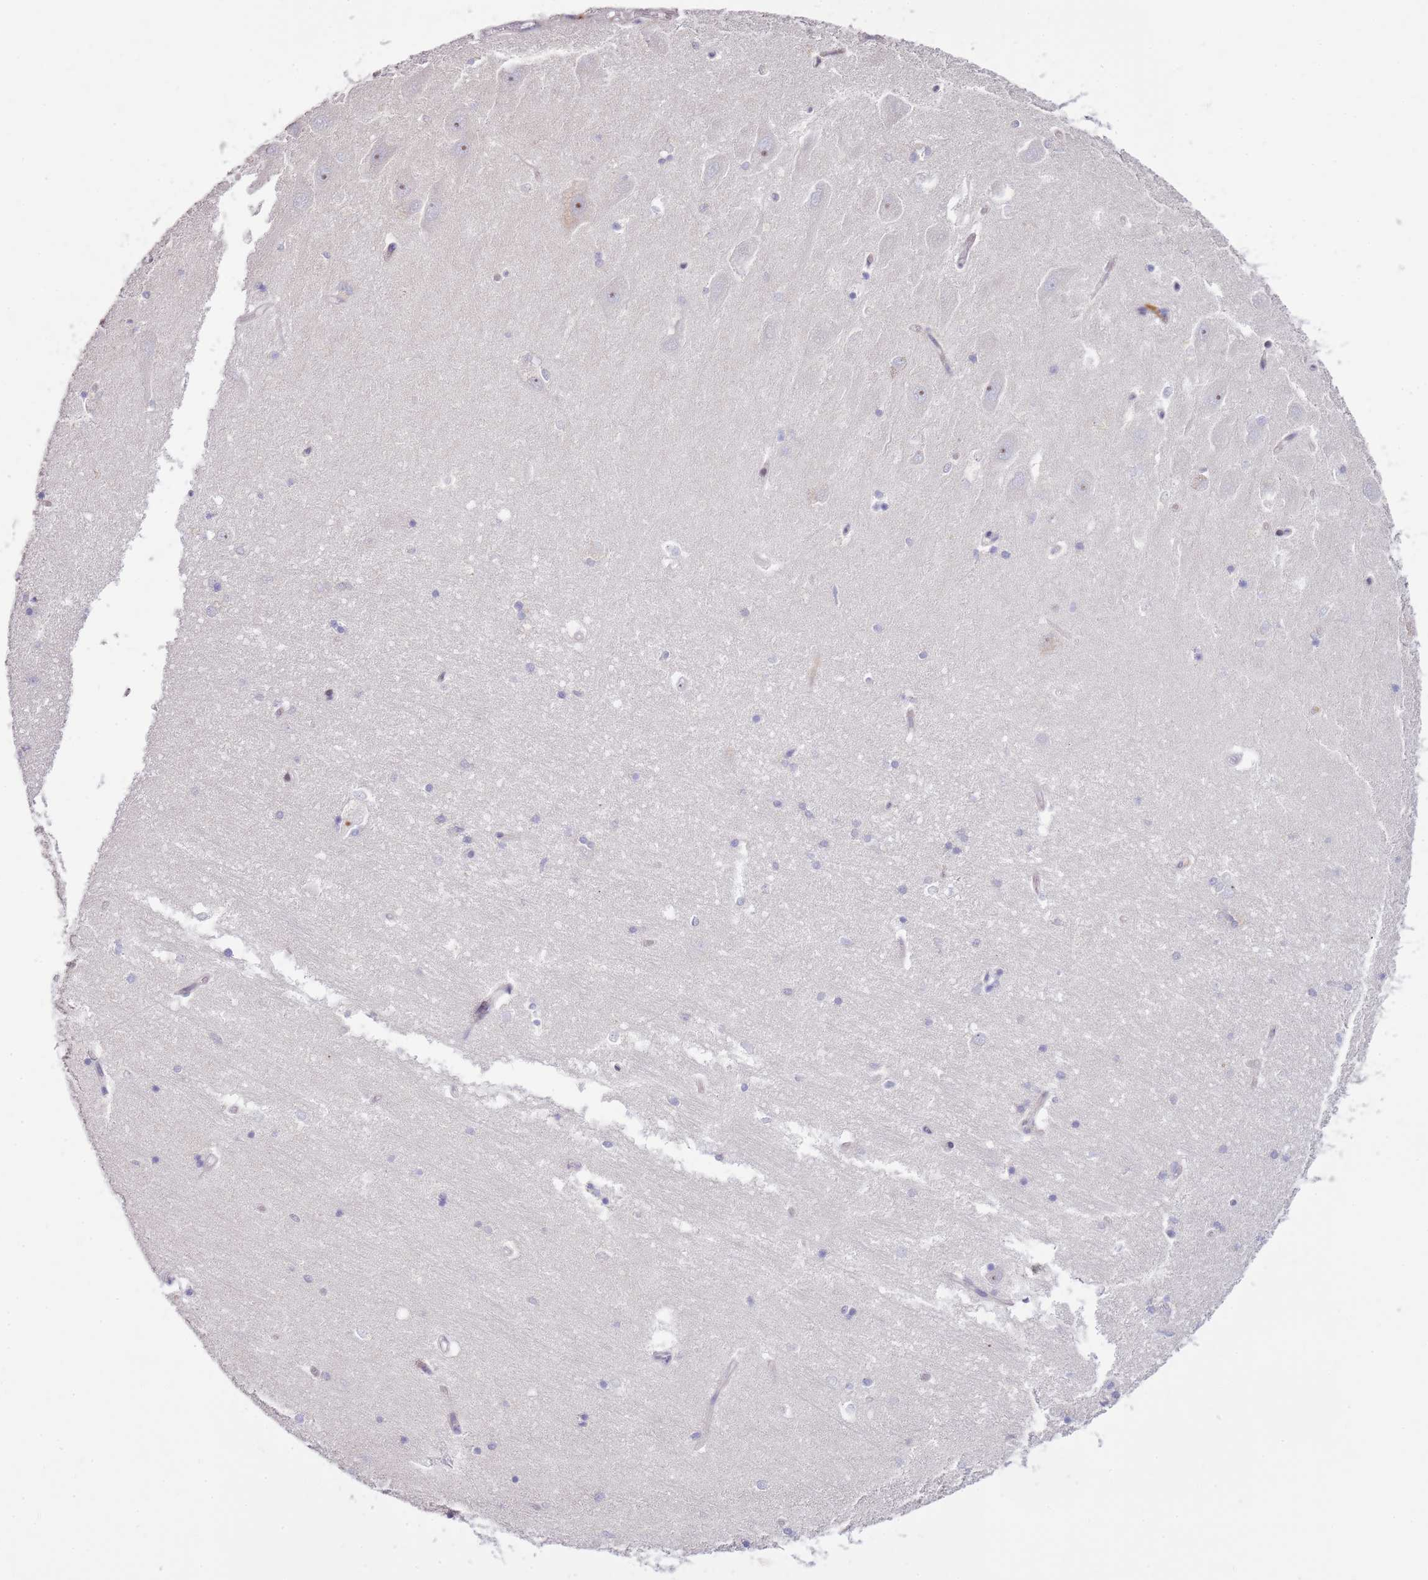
{"staining": {"intensity": "negative", "quantity": "none", "location": "none"}, "tissue": "hippocampus", "cell_type": "Glial cells", "image_type": "normal", "snomed": [{"axis": "morphology", "description": "Normal tissue, NOS"}, {"axis": "topography", "description": "Hippocampus"}], "caption": "IHC histopathology image of normal hippocampus: human hippocampus stained with DAB displays no significant protein positivity in glial cells.", "gene": "GRAP", "patient": {"sex": "male", "age": 45}}